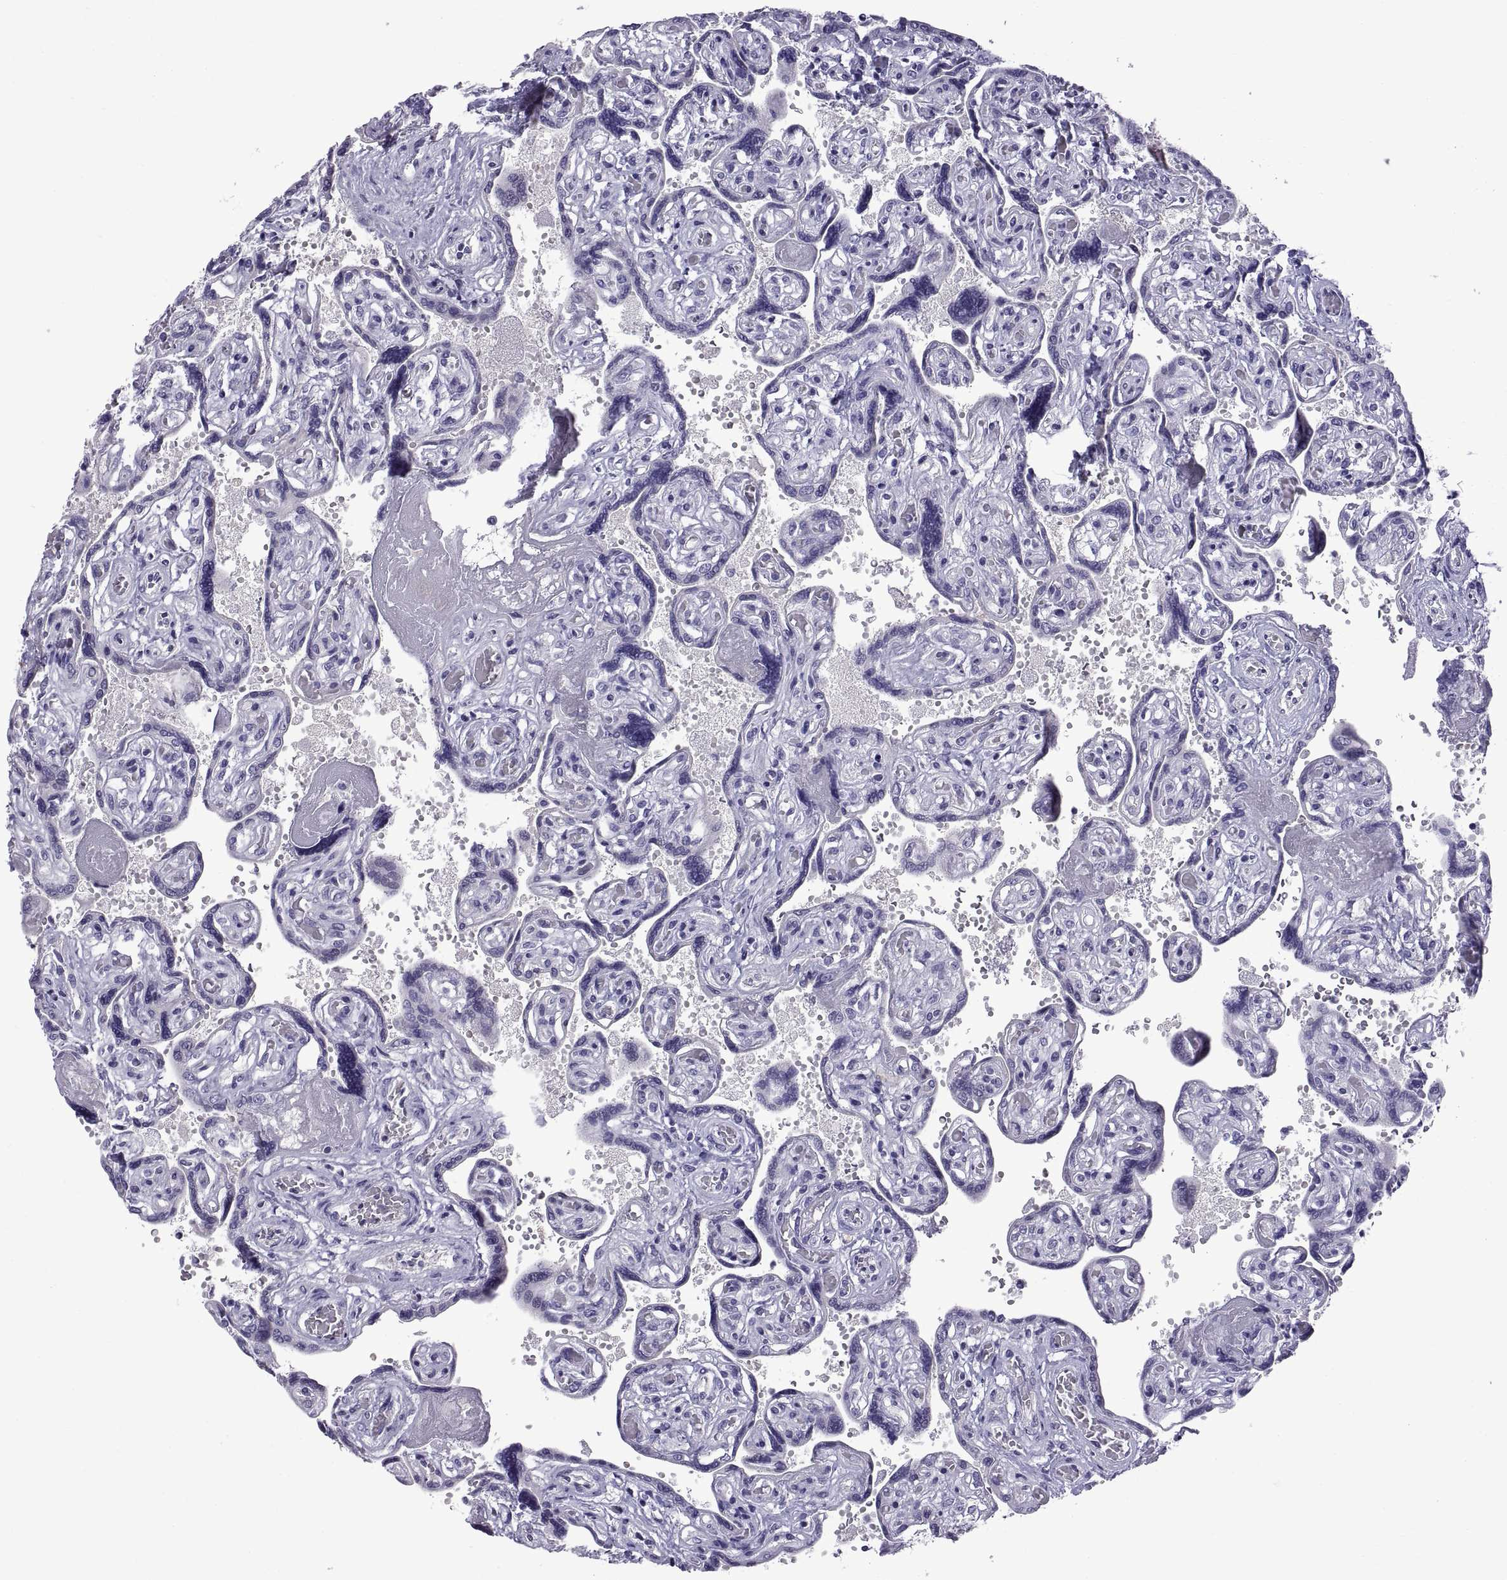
{"staining": {"intensity": "negative", "quantity": "none", "location": "none"}, "tissue": "placenta", "cell_type": "Decidual cells", "image_type": "normal", "snomed": [{"axis": "morphology", "description": "Normal tissue, NOS"}, {"axis": "topography", "description": "Placenta"}], "caption": "Immunohistochemistry (IHC) image of benign placenta stained for a protein (brown), which displays no expression in decidual cells.", "gene": "SPDYE10", "patient": {"sex": "female", "age": 32}}